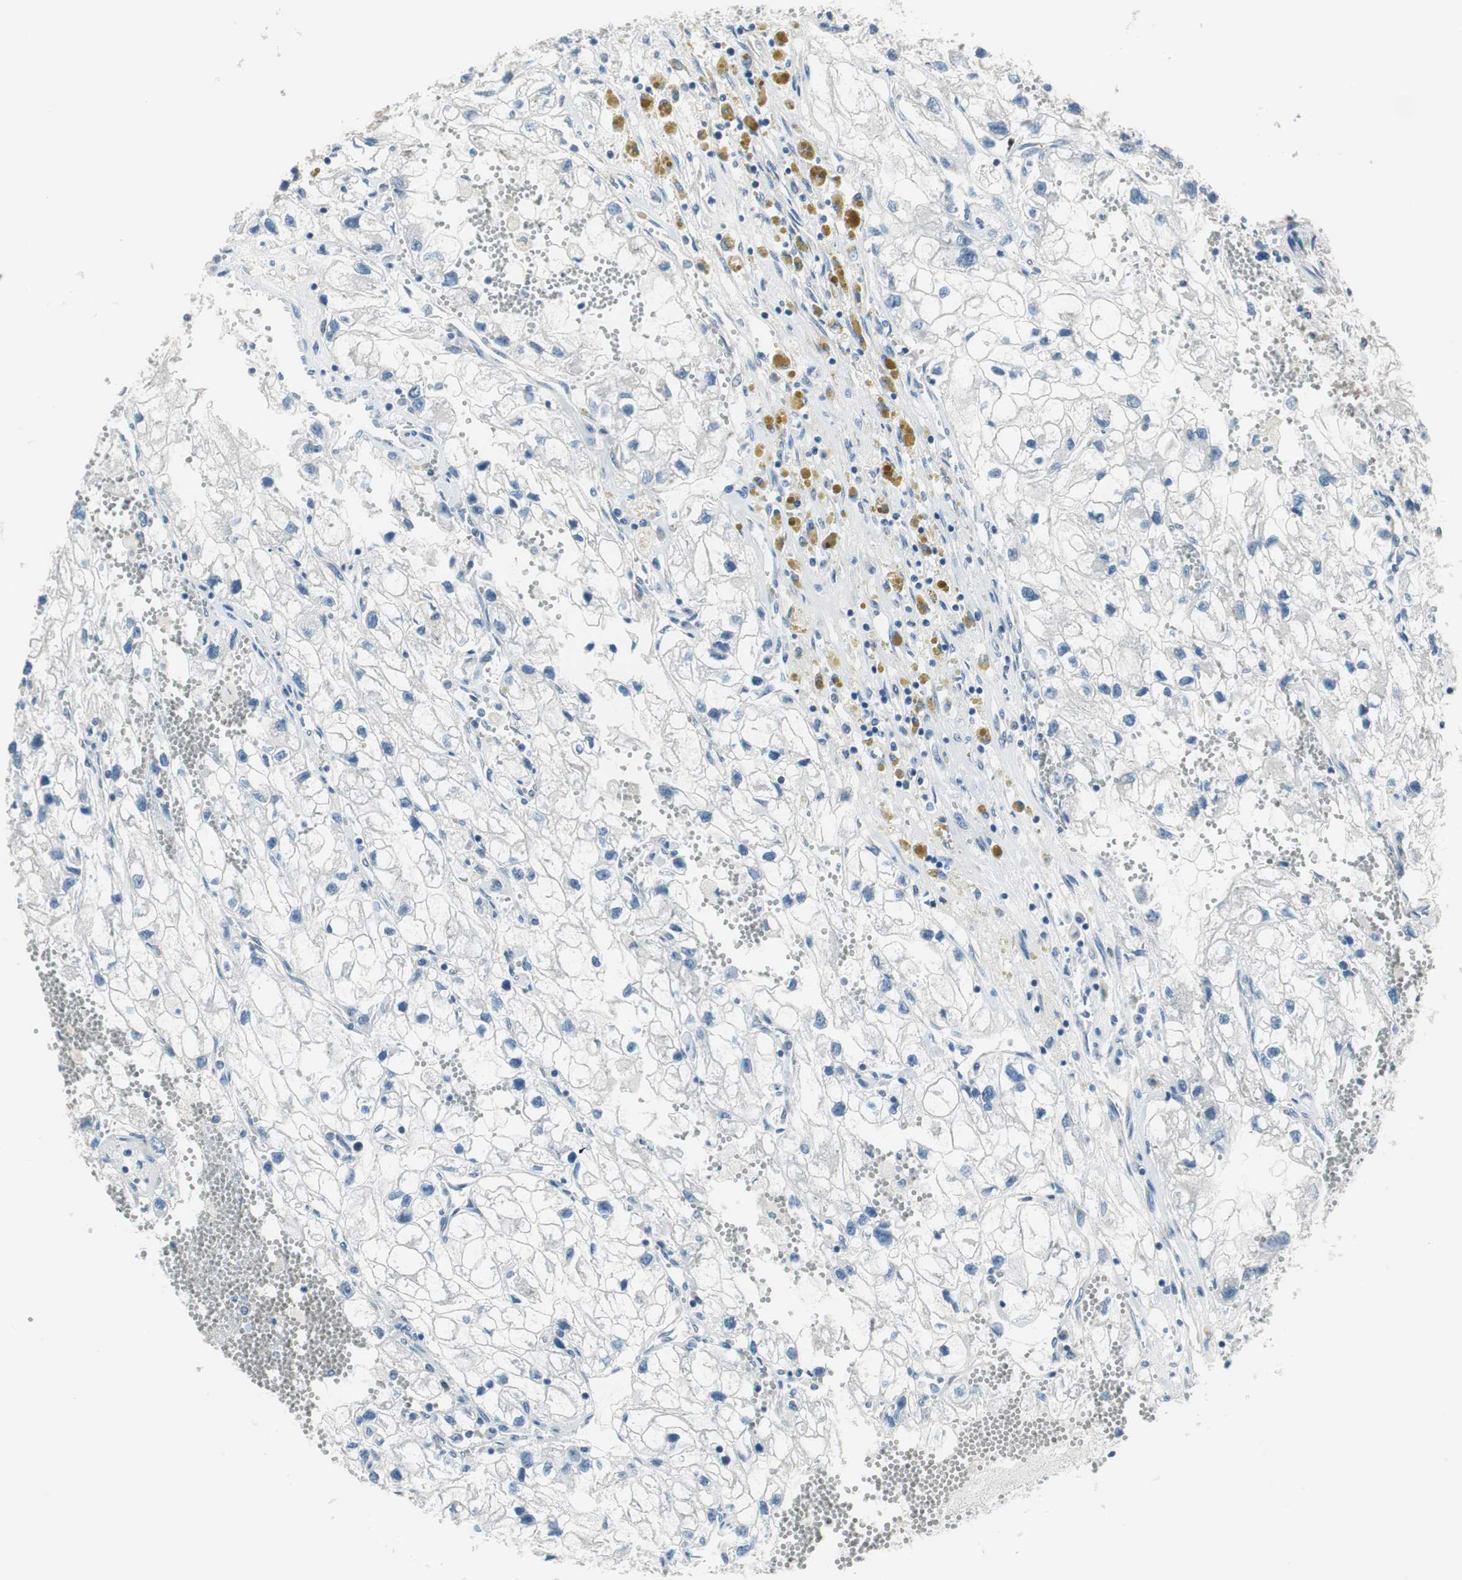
{"staining": {"intensity": "negative", "quantity": "none", "location": "none"}, "tissue": "renal cancer", "cell_type": "Tumor cells", "image_type": "cancer", "snomed": [{"axis": "morphology", "description": "Adenocarcinoma, NOS"}, {"axis": "topography", "description": "Kidney"}], "caption": "This histopathology image is of renal cancer stained with IHC to label a protein in brown with the nuclei are counter-stained blue. There is no staining in tumor cells.", "gene": "PLAA", "patient": {"sex": "female", "age": 70}}